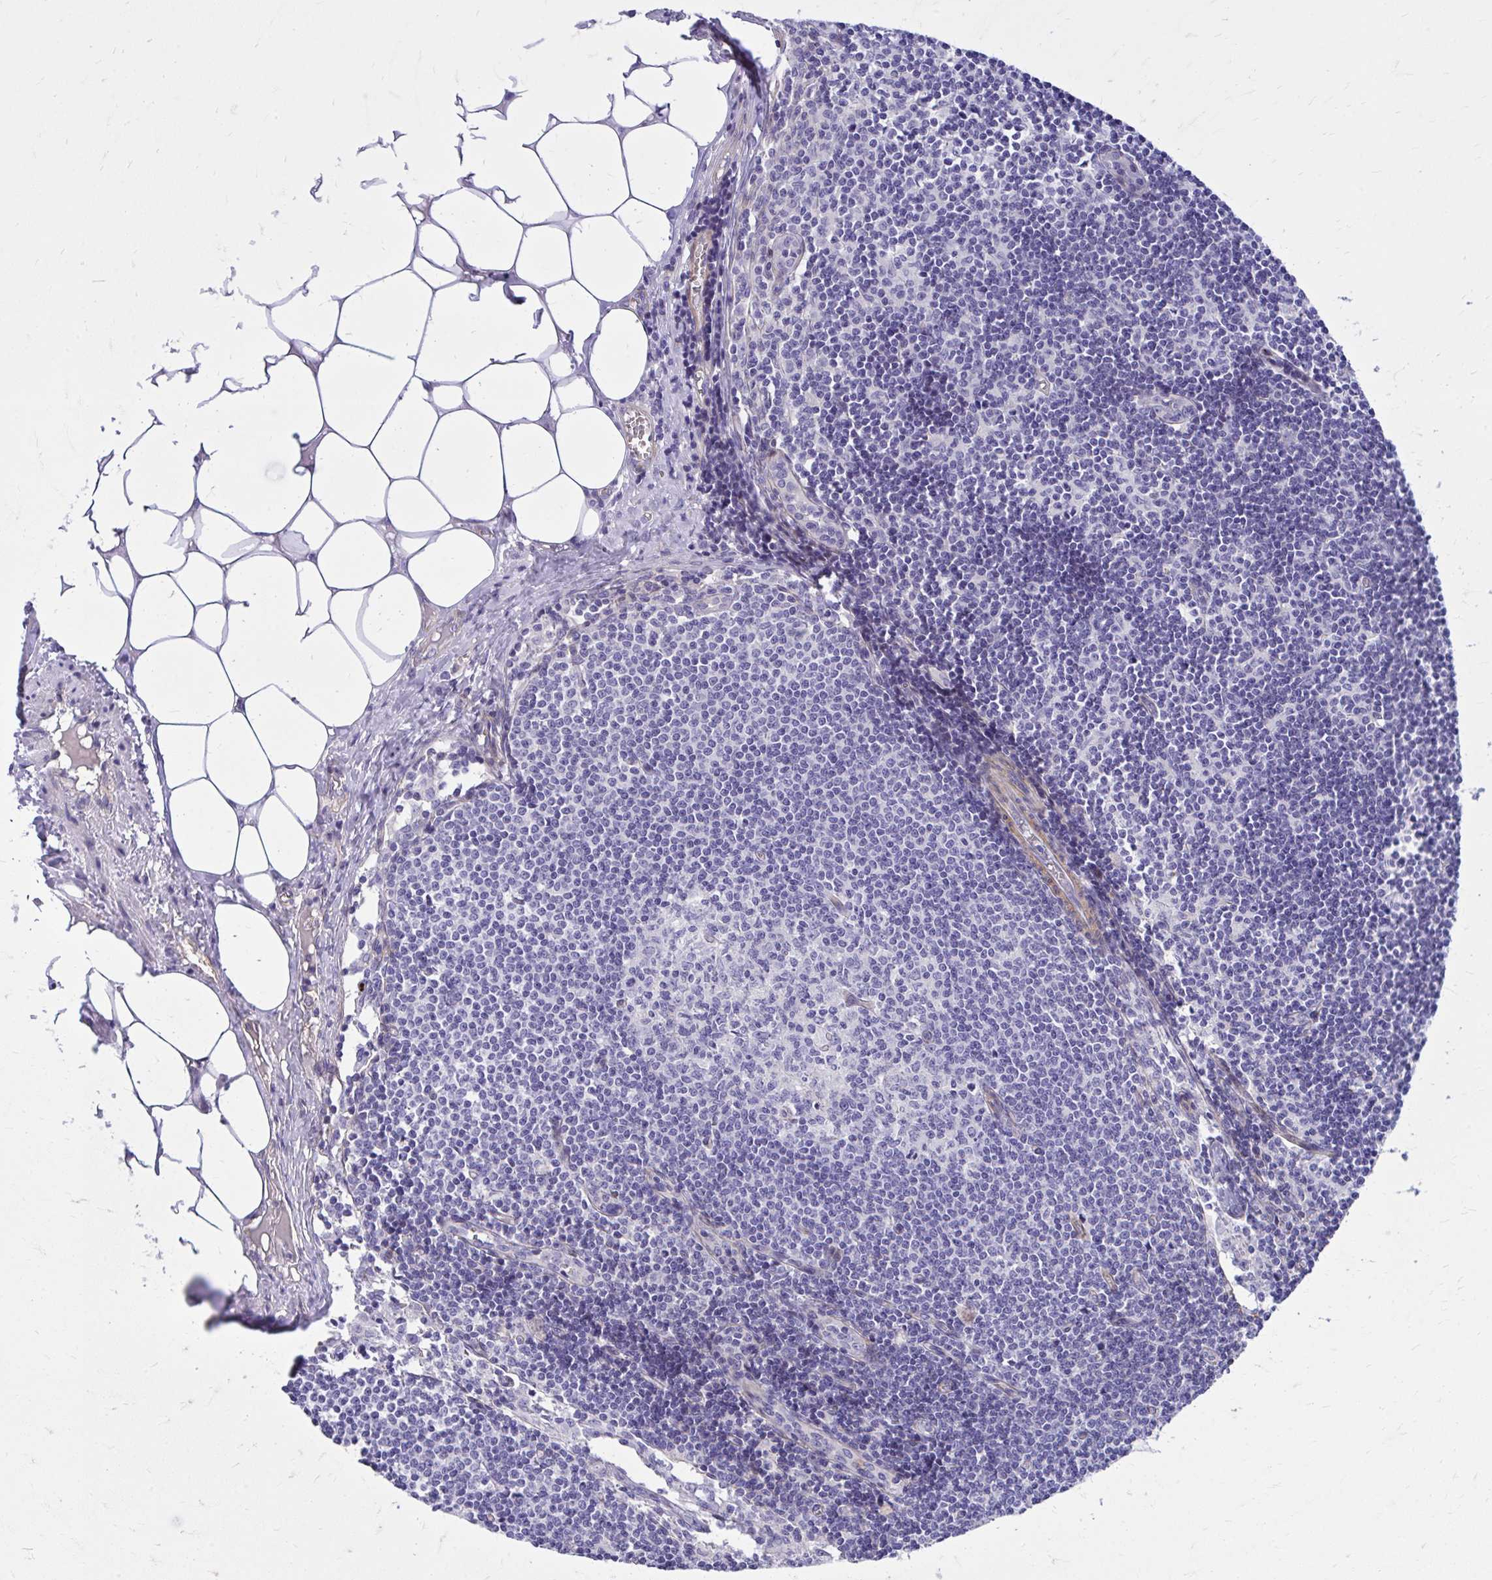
{"staining": {"intensity": "negative", "quantity": "none", "location": "none"}, "tissue": "lymph node", "cell_type": "Germinal center cells", "image_type": "normal", "snomed": [{"axis": "morphology", "description": "Normal tissue, NOS"}, {"axis": "topography", "description": "Lymph node"}], "caption": "This is a photomicrograph of immunohistochemistry (IHC) staining of normal lymph node, which shows no positivity in germinal center cells. (Stains: DAB (3,3'-diaminobenzidine) immunohistochemistry (IHC) with hematoxylin counter stain, Microscopy: brightfield microscopy at high magnification).", "gene": "ADAMTSL1", "patient": {"sex": "female", "age": 31}}